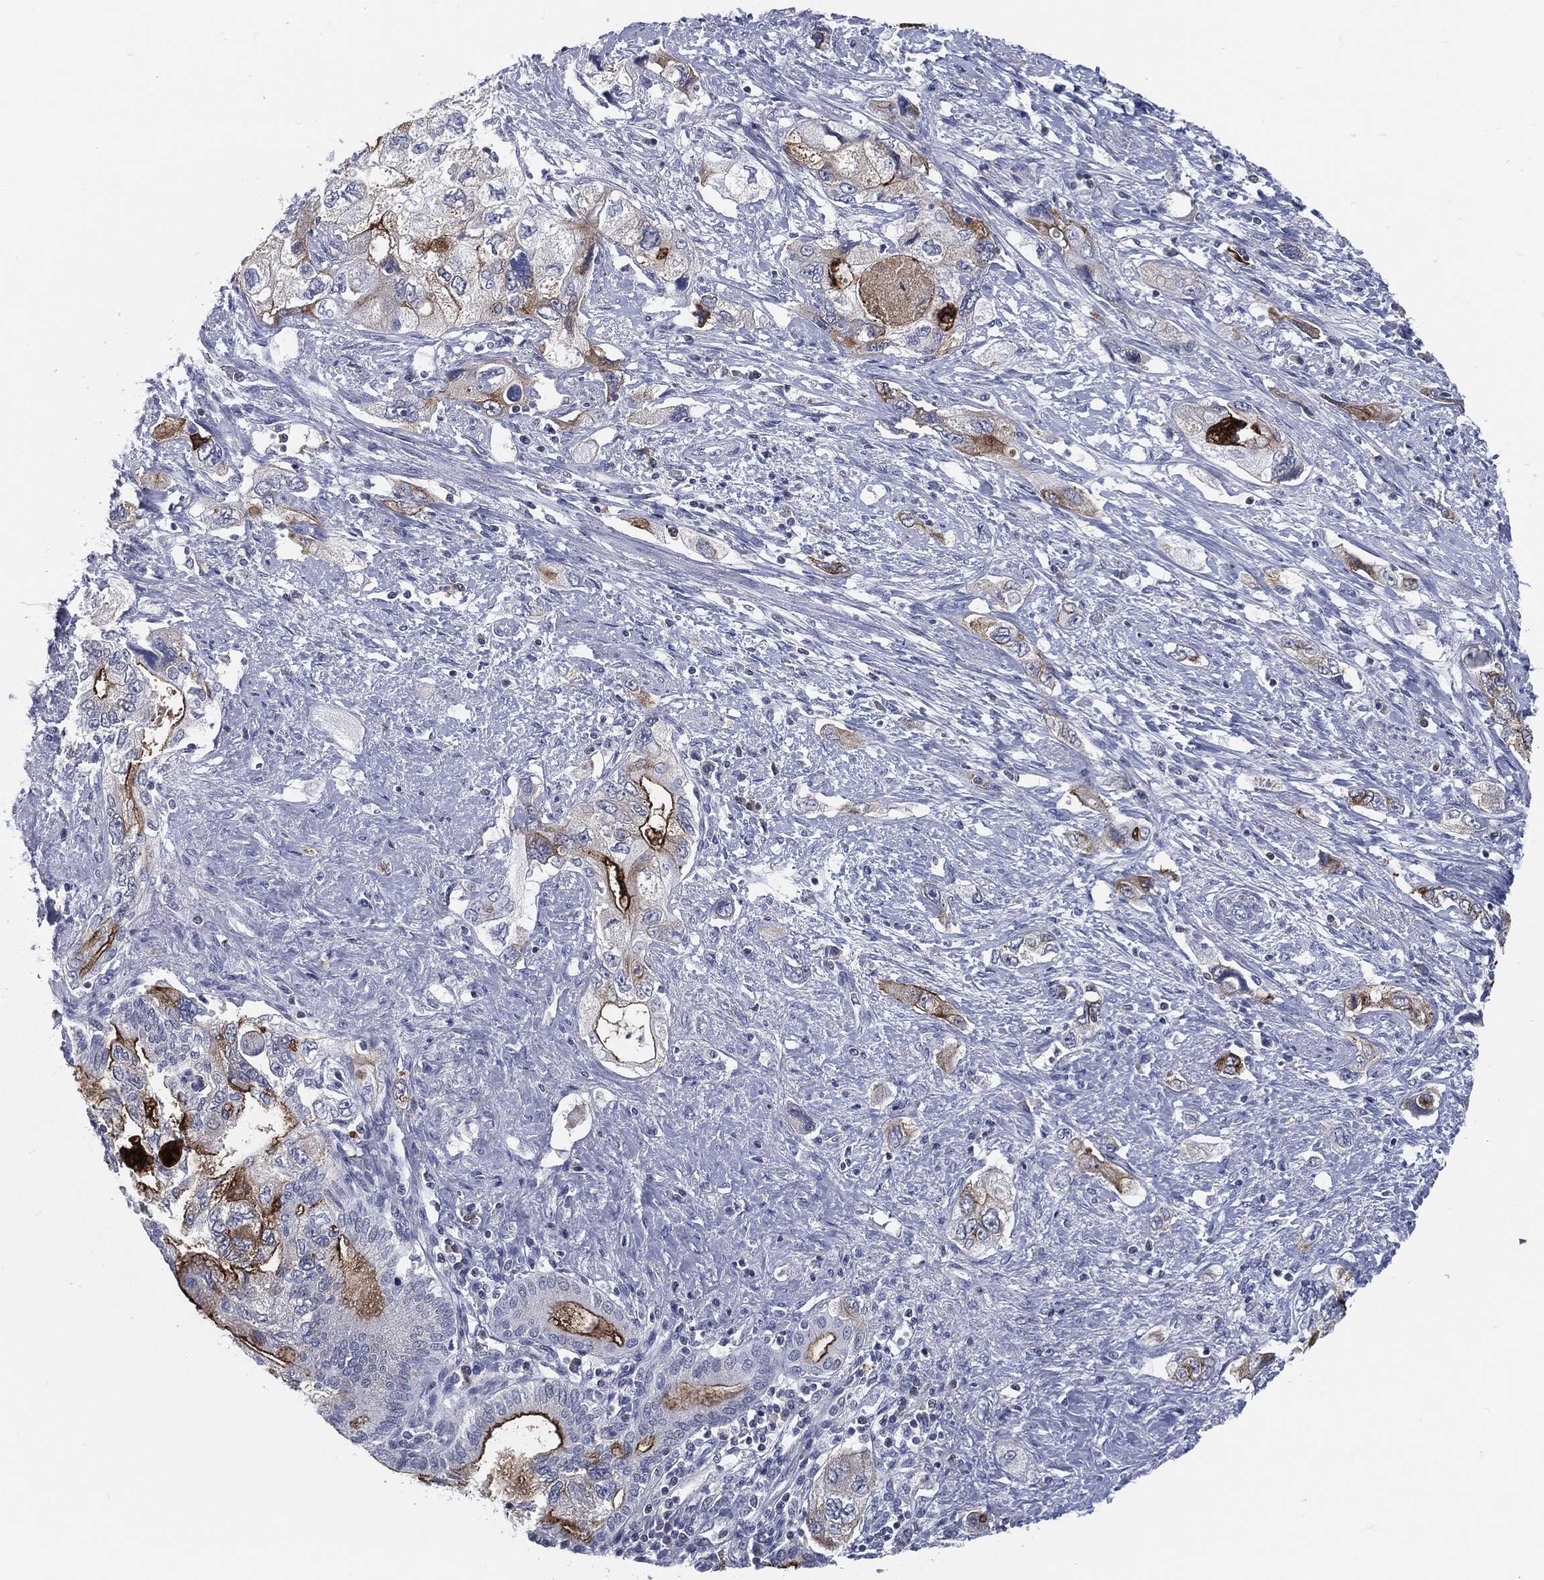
{"staining": {"intensity": "strong", "quantity": "25%-75%", "location": "cytoplasmic/membranous"}, "tissue": "pancreatic cancer", "cell_type": "Tumor cells", "image_type": "cancer", "snomed": [{"axis": "morphology", "description": "Adenocarcinoma, NOS"}, {"axis": "topography", "description": "Pancreas"}], "caption": "Immunohistochemical staining of pancreatic adenocarcinoma reveals strong cytoplasmic/membranous protein expression in about 25%-75% of tumor cells.", "gene": "PROM1", "patient": {"sex": "female", "age": 73}}